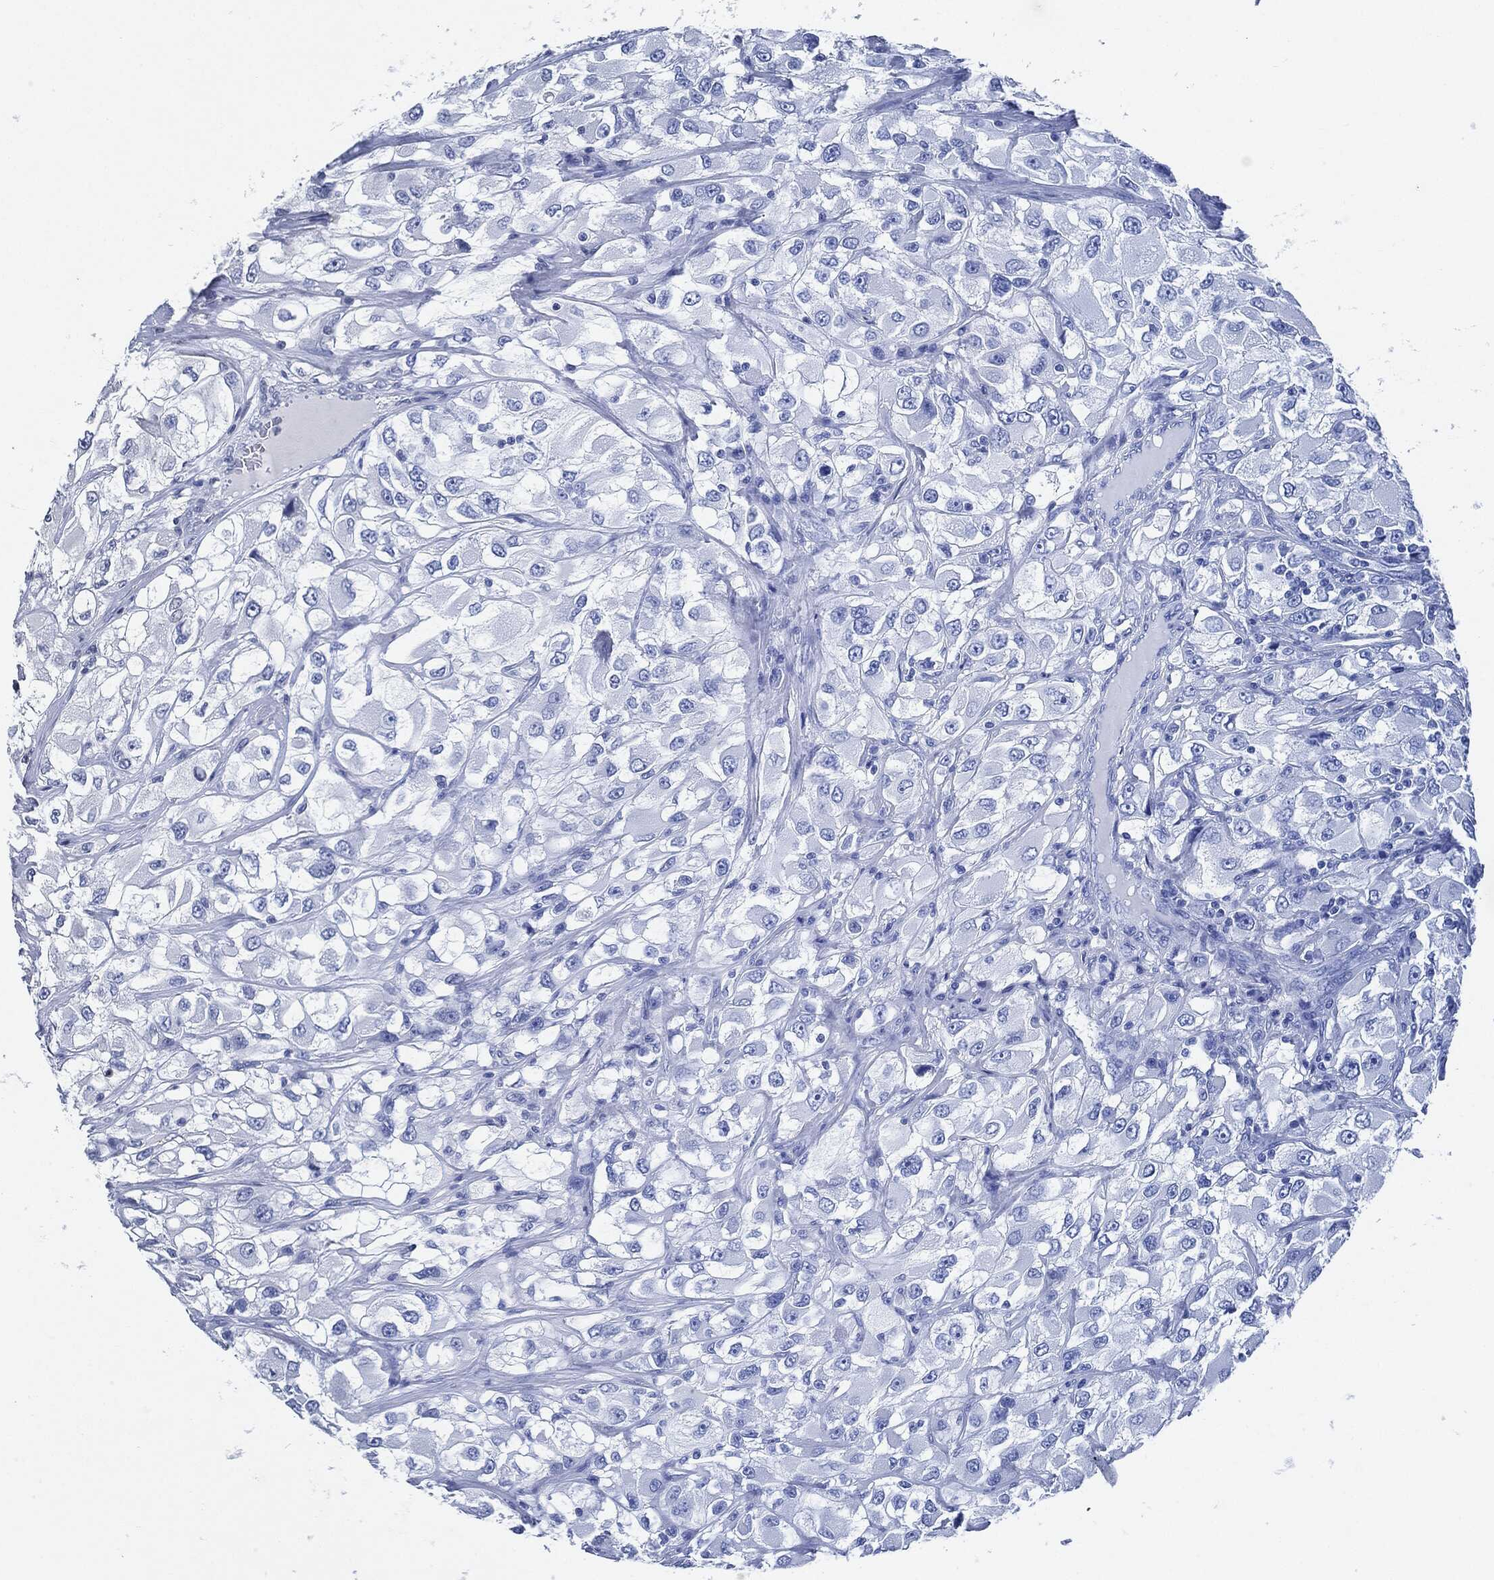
{"staining": {"intensity": "negative", "quantity": "none", "location": "none"}, "tissue": "renal cancer", "cell_type": "Tumor cells", "image_type": "cancer", "snomed": [{"axis": "morphology", "description": "Adenocarcinoma, NOS"}, {"axis": "topography", "description": "Kidney"}], "caption": "Protein analysis of adenocarcinoma (renal) demonstrates no significant staining in tumor cells.", "gene": "JUN", "patient": {"sex": "female", "age": 52}}